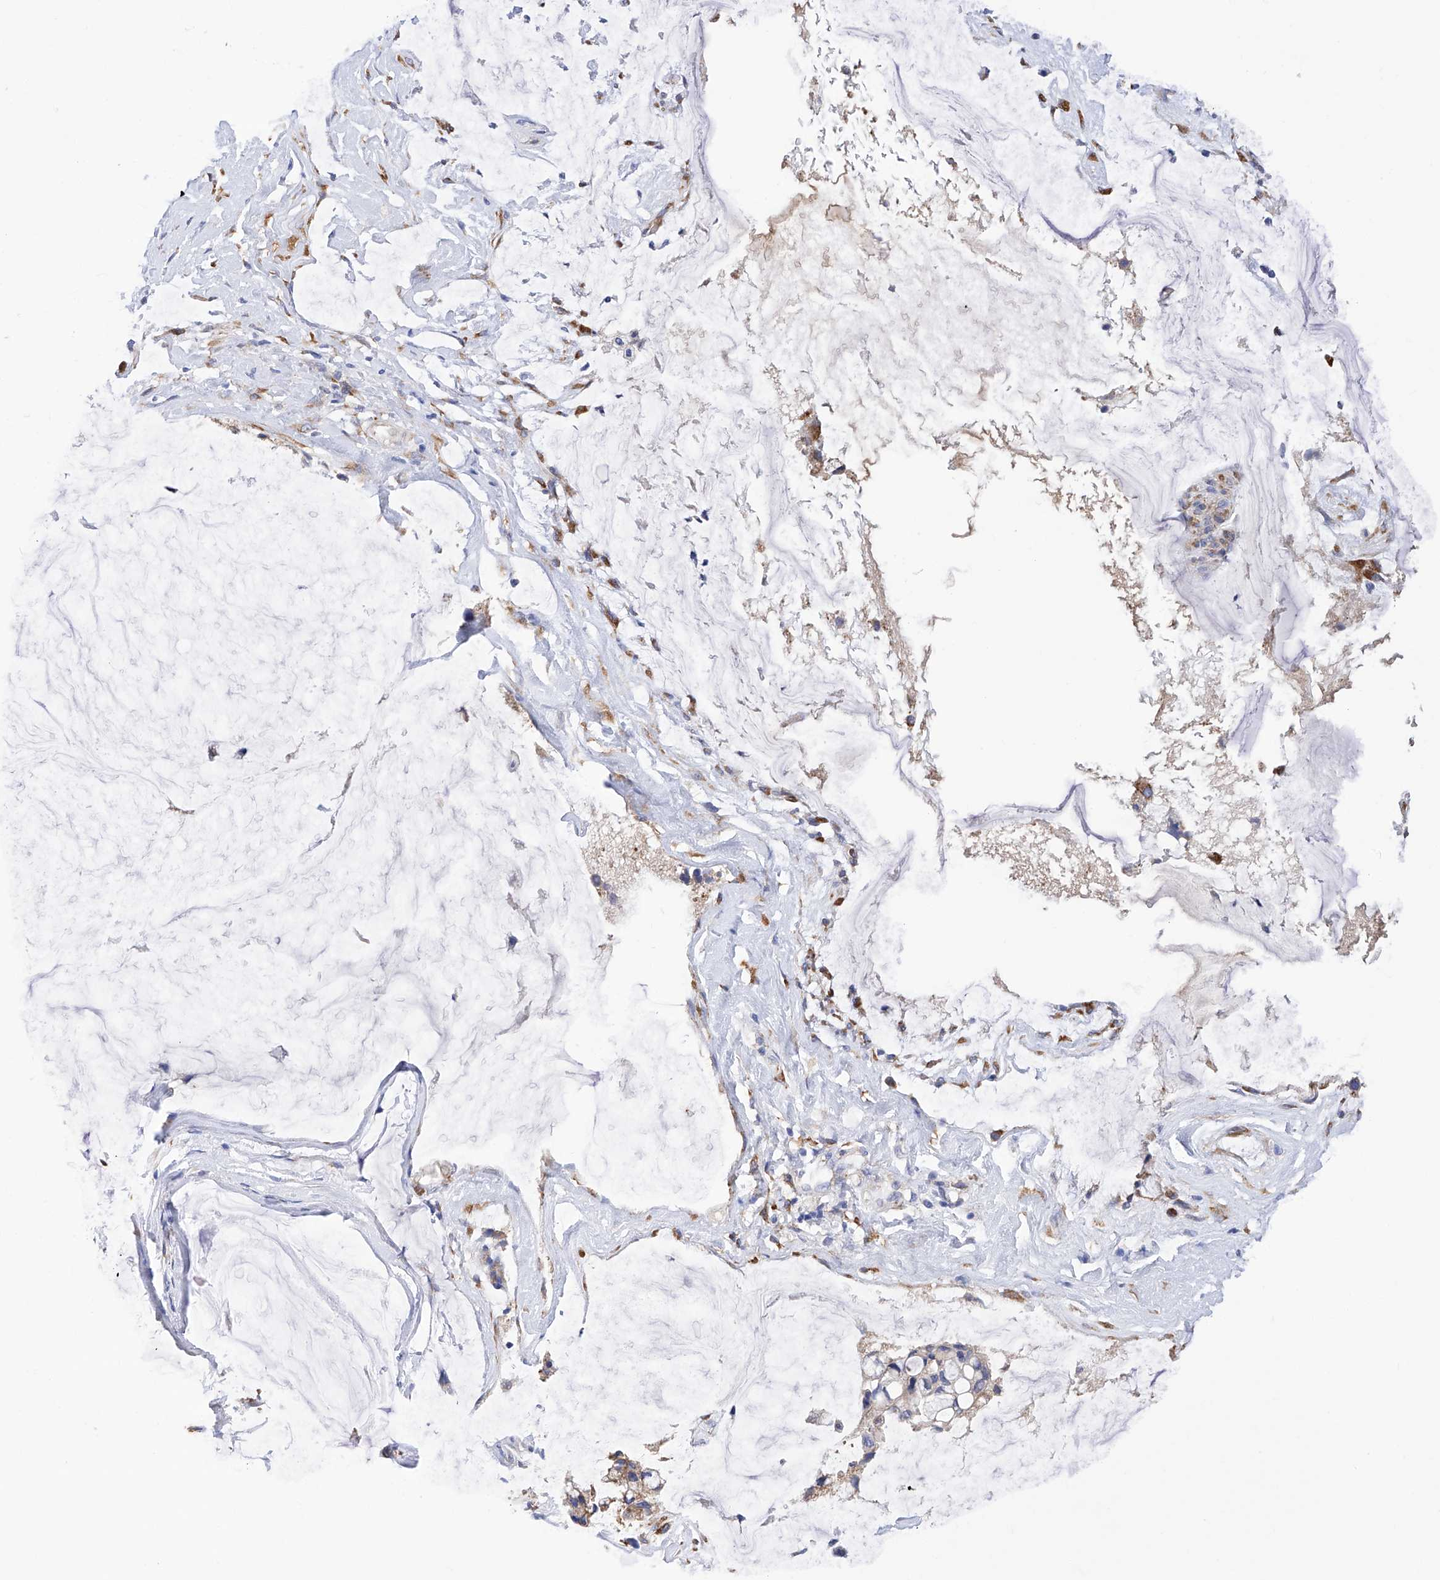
{"staining": {"intensity": "moderate", "quantity": "<25%", "location": "cytoplasmic/membranous"}, "tissue": "ovarian cancer", "cell_type": "Tumor cells", "image_type": "cancer", "snomed": [{"axis": "morphology", "description": "Cystadenocarcinoma, mucinous, NOS"}, {"axis": "topography", "description": "Ovary"}], "caption": "This is an image of immunohistochemistry (IHC) staining of mucinous cystadenocarcinoma (ovarian), which shows moderate positivity in the cytoplasmic/membranous of tumor cells.", "gene": "PDIA5", "patient": {"sex": "female", "age": 39}}